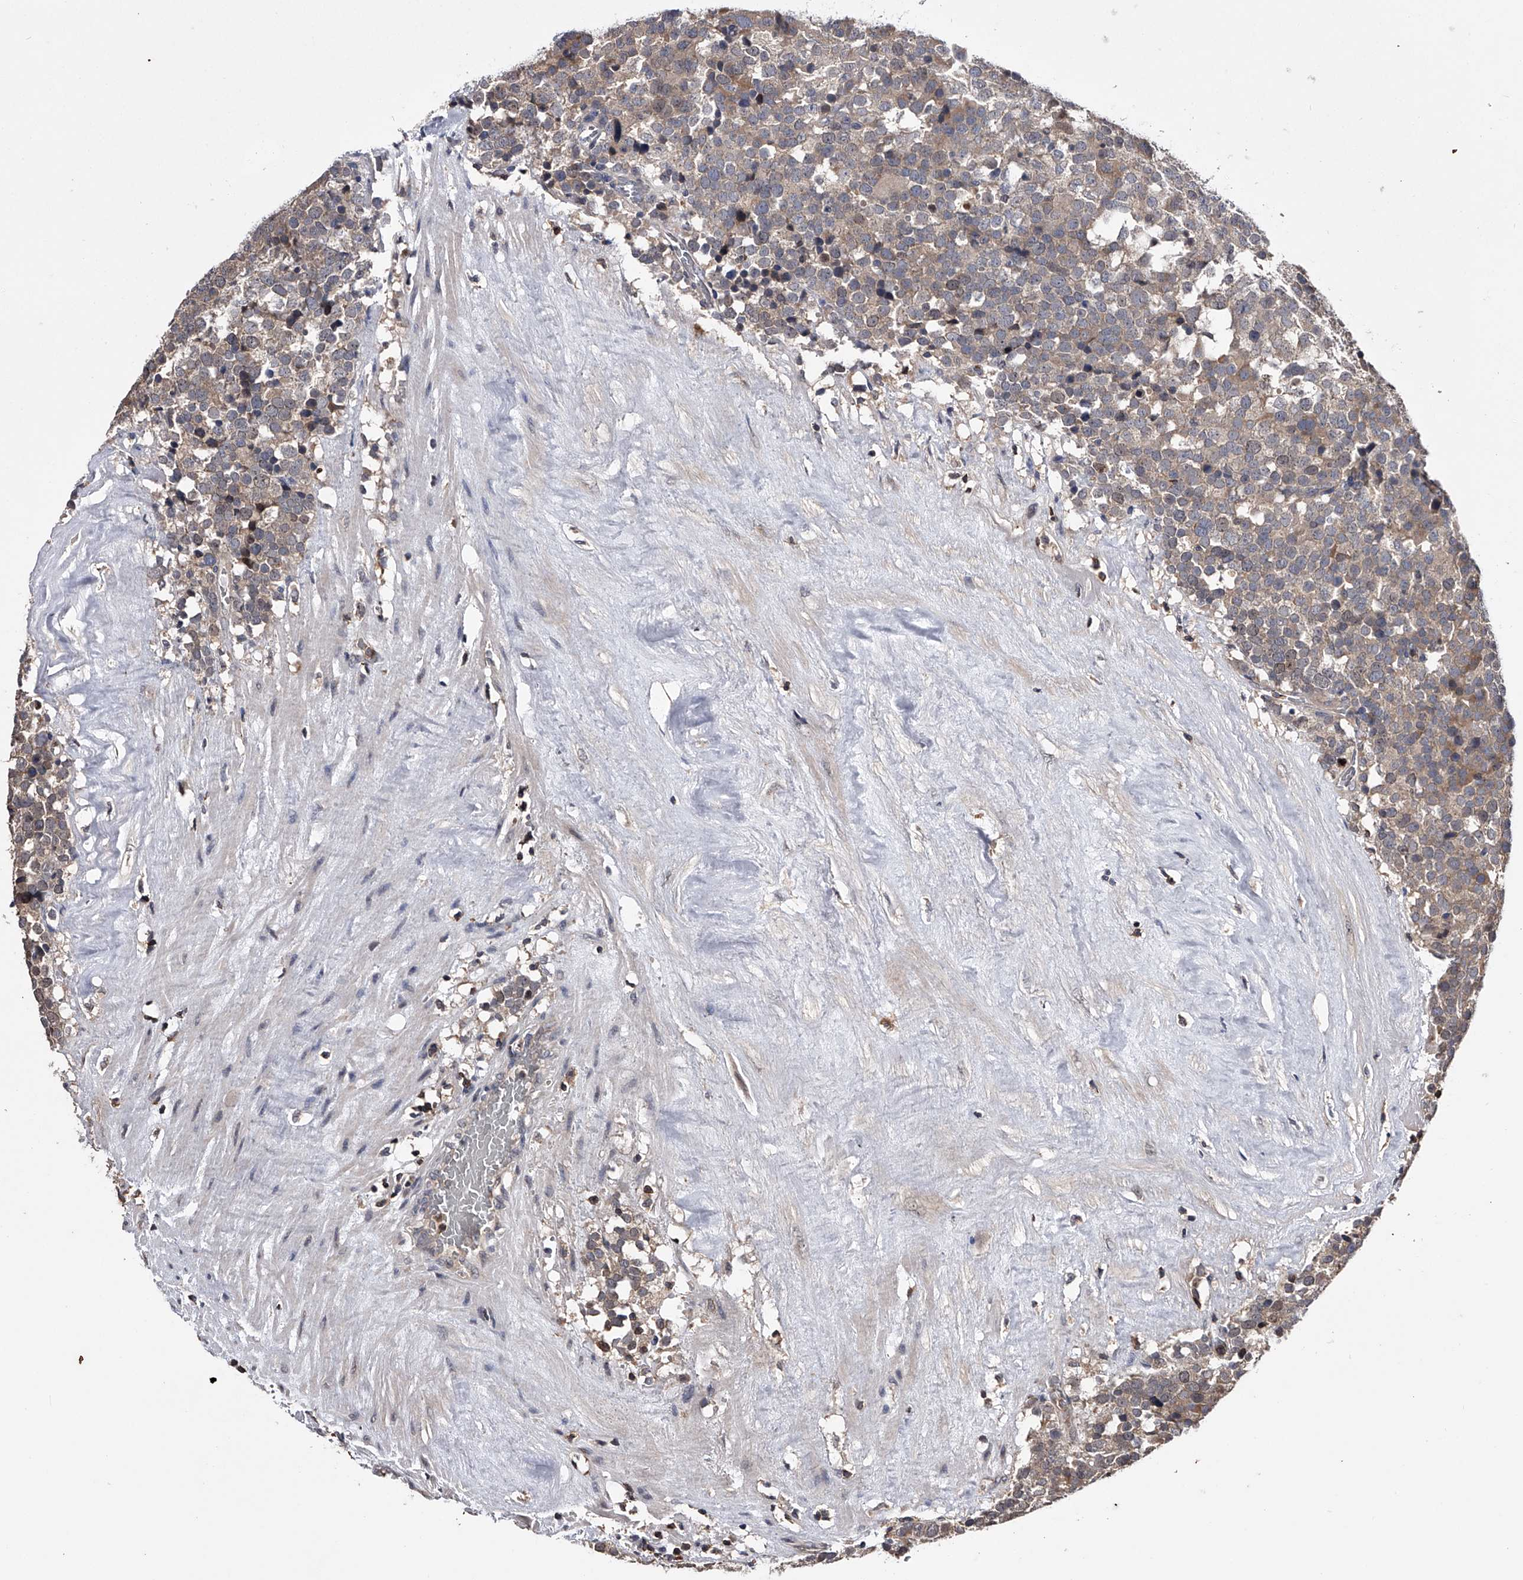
{"staining": {"intensity": "weak", "quantity": "<25%", "location": "cytoplasmic/membranous"}, "tissue": "testis cancer", "cell_type": "Tumor cells", "image_type": "cancer", "snomed": [{"axis": "morphology", "description": "Seminoma, NOS"}, {"axis": "topography", "description": "Testis"}], "caption": "Micrograph shows no protein positivity in tumor cells of testis cancer tissue.", "gene": "PAN3", "patient": {"sex": "male", "age": 71}}